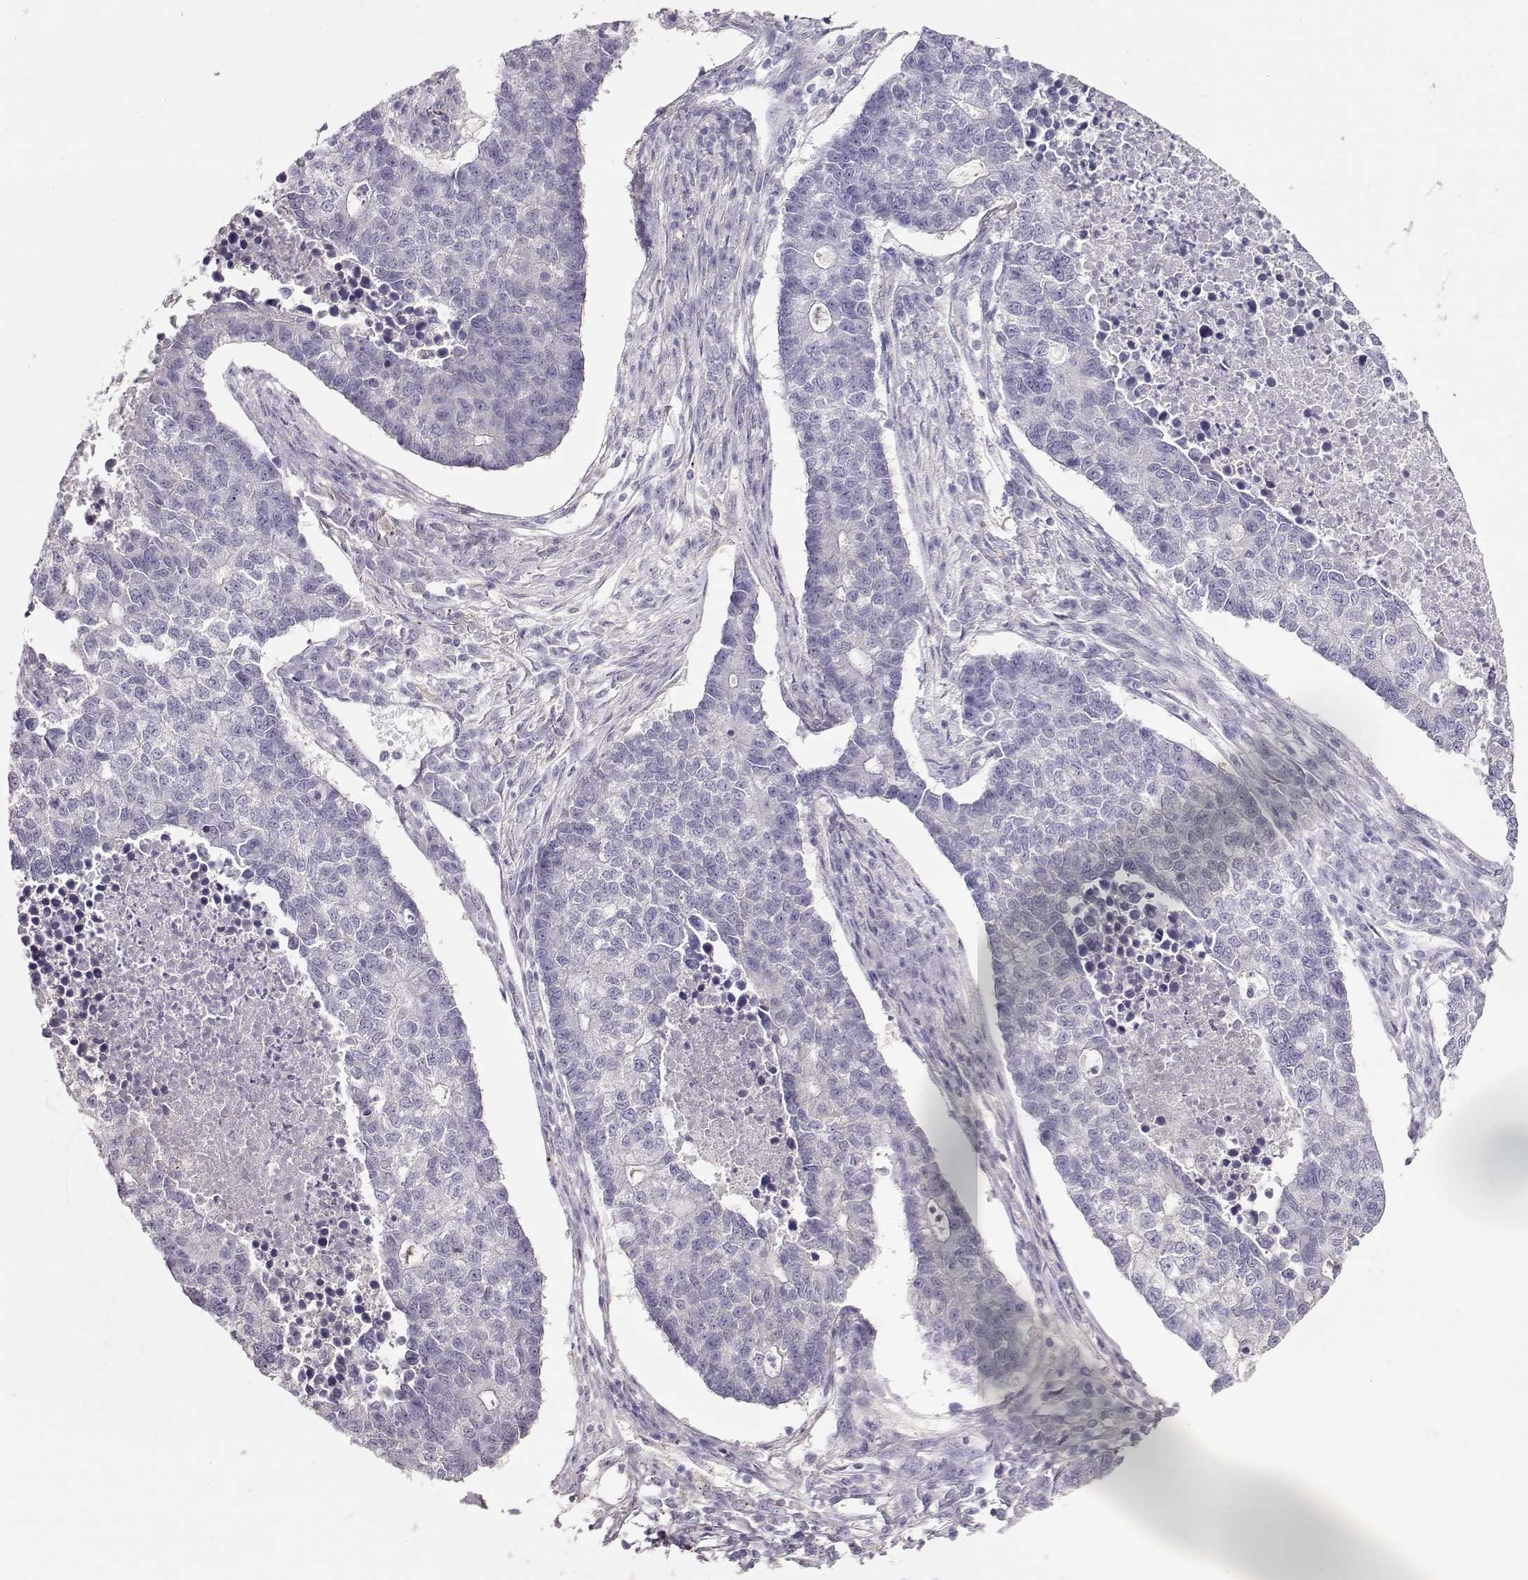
{"staining": {"intensity": "negative", "quantity": "none", "location": "cytoplasmic/membranous"}, "tissue": "lung cancer", "cell_type": "Tumor cells", "image_type": "cancer", "snomed": [{"axis": "morphology", "description": "Adenocarcinoma, NOS"}, {"axis": "topography", "description": "Lung"}], "caption": "IHC of human lung cancer demonstrates no positivity in tumor cells. Nuclei are stained in blue.", "gene": "NDRG4", "patient": {"sex": "male", "age": 57}}